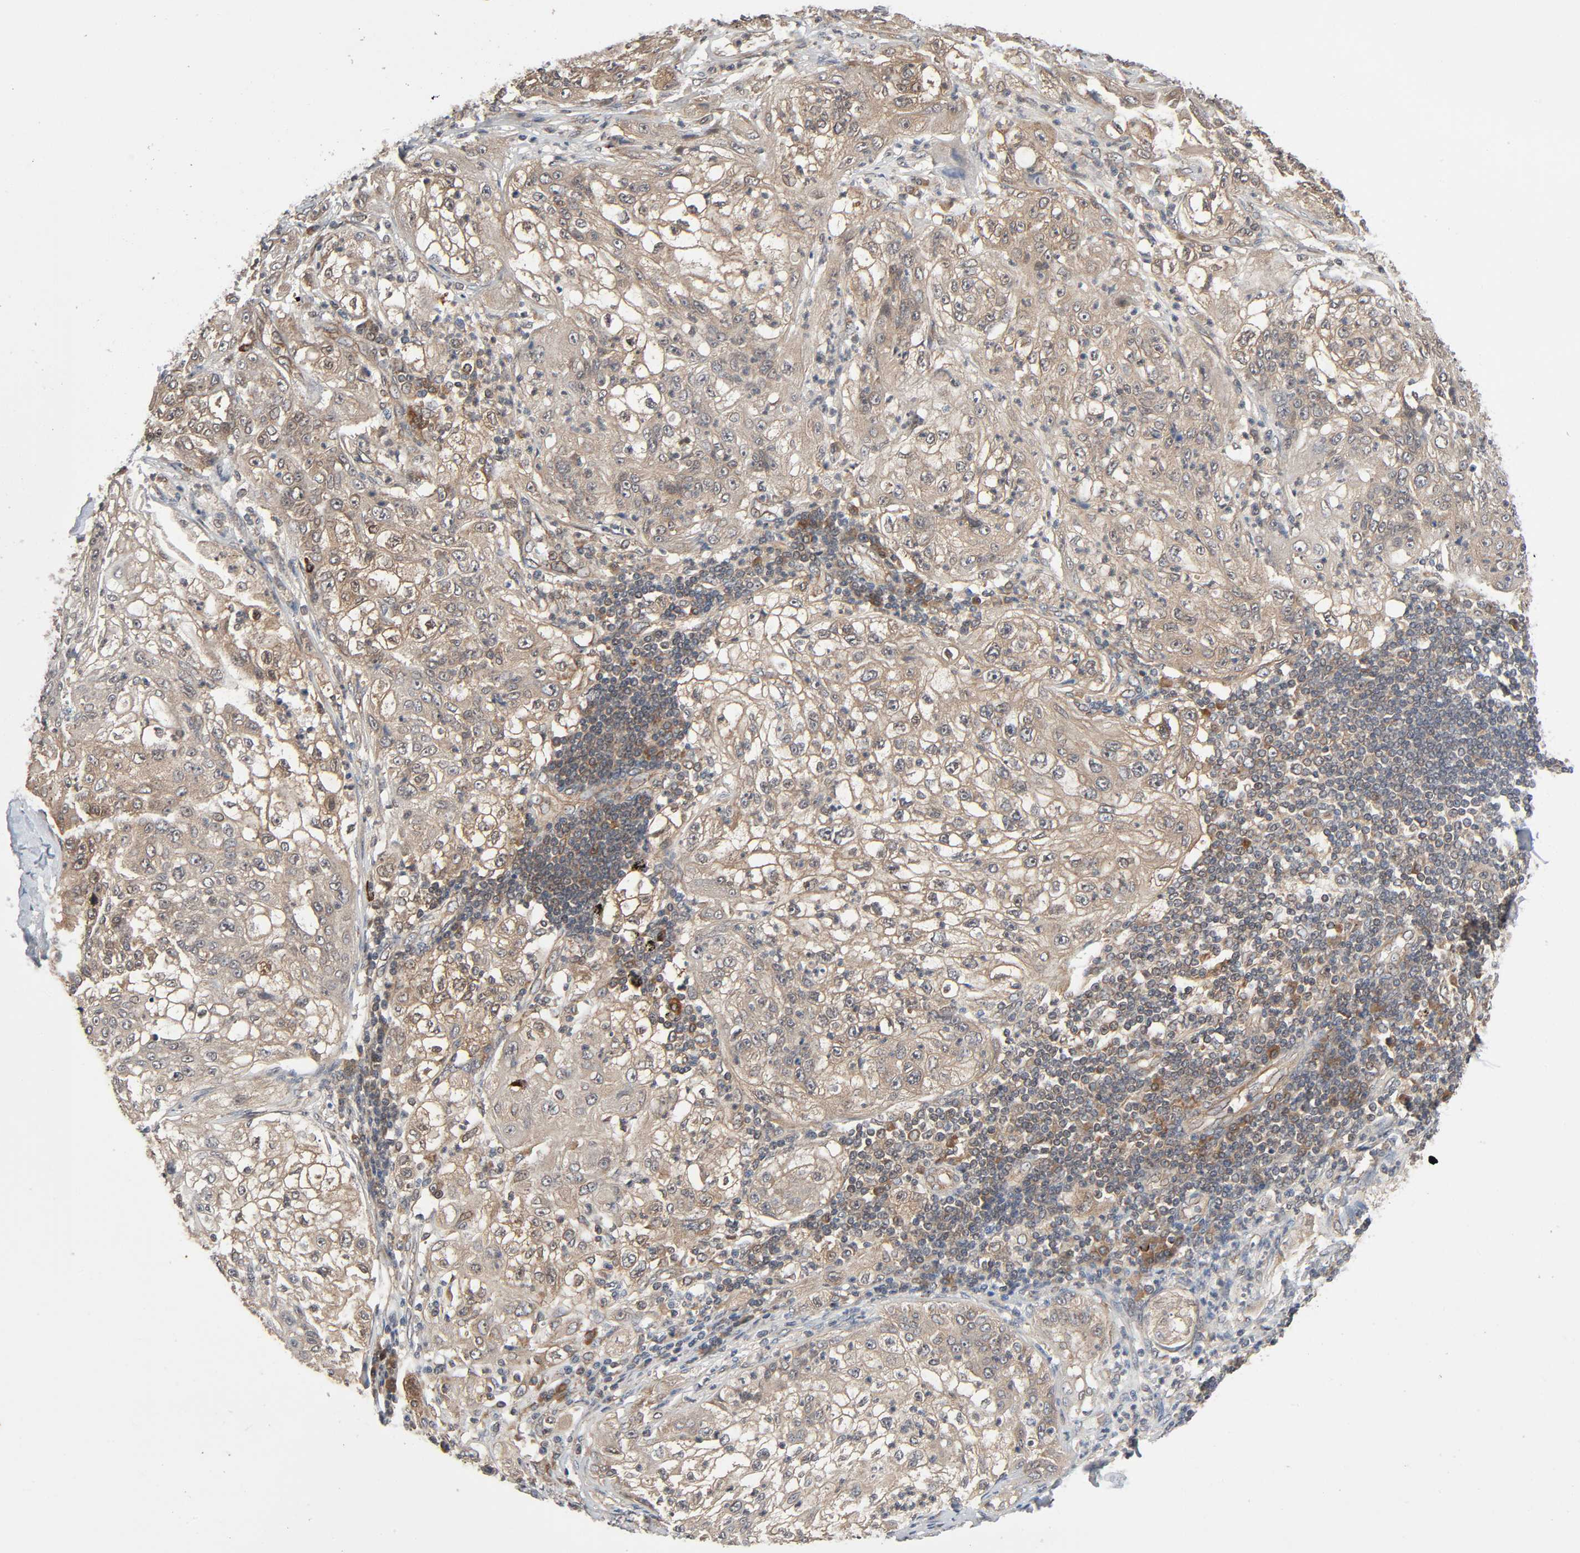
{"staining": {"intensity": "weak", "quantity": ">75%", "location": "cytoplasmic/membranous"}, "tissue": "lung cancer", "cell_type": "Tumor cells", "image_type": "cancer", "snomed": [{"axis": "morphology", "description": "Inflammation, NOS"}, {"axis": "morphology", "description": "Squamous cell carcinoma, NOS"}, {"axis": "topography", "description": "Lymph node"}, {"axis": "topography", "description": "Soft tissue"}, {"axis": "topography", "description": "Lung"}], "caption": "Weak cytoplasmic/membranous expression is seen in approximately >75% of tumor cells in lung cancer.", "gene": "PPP2R1B", "patient": {"sex": "male", "age": 66}}